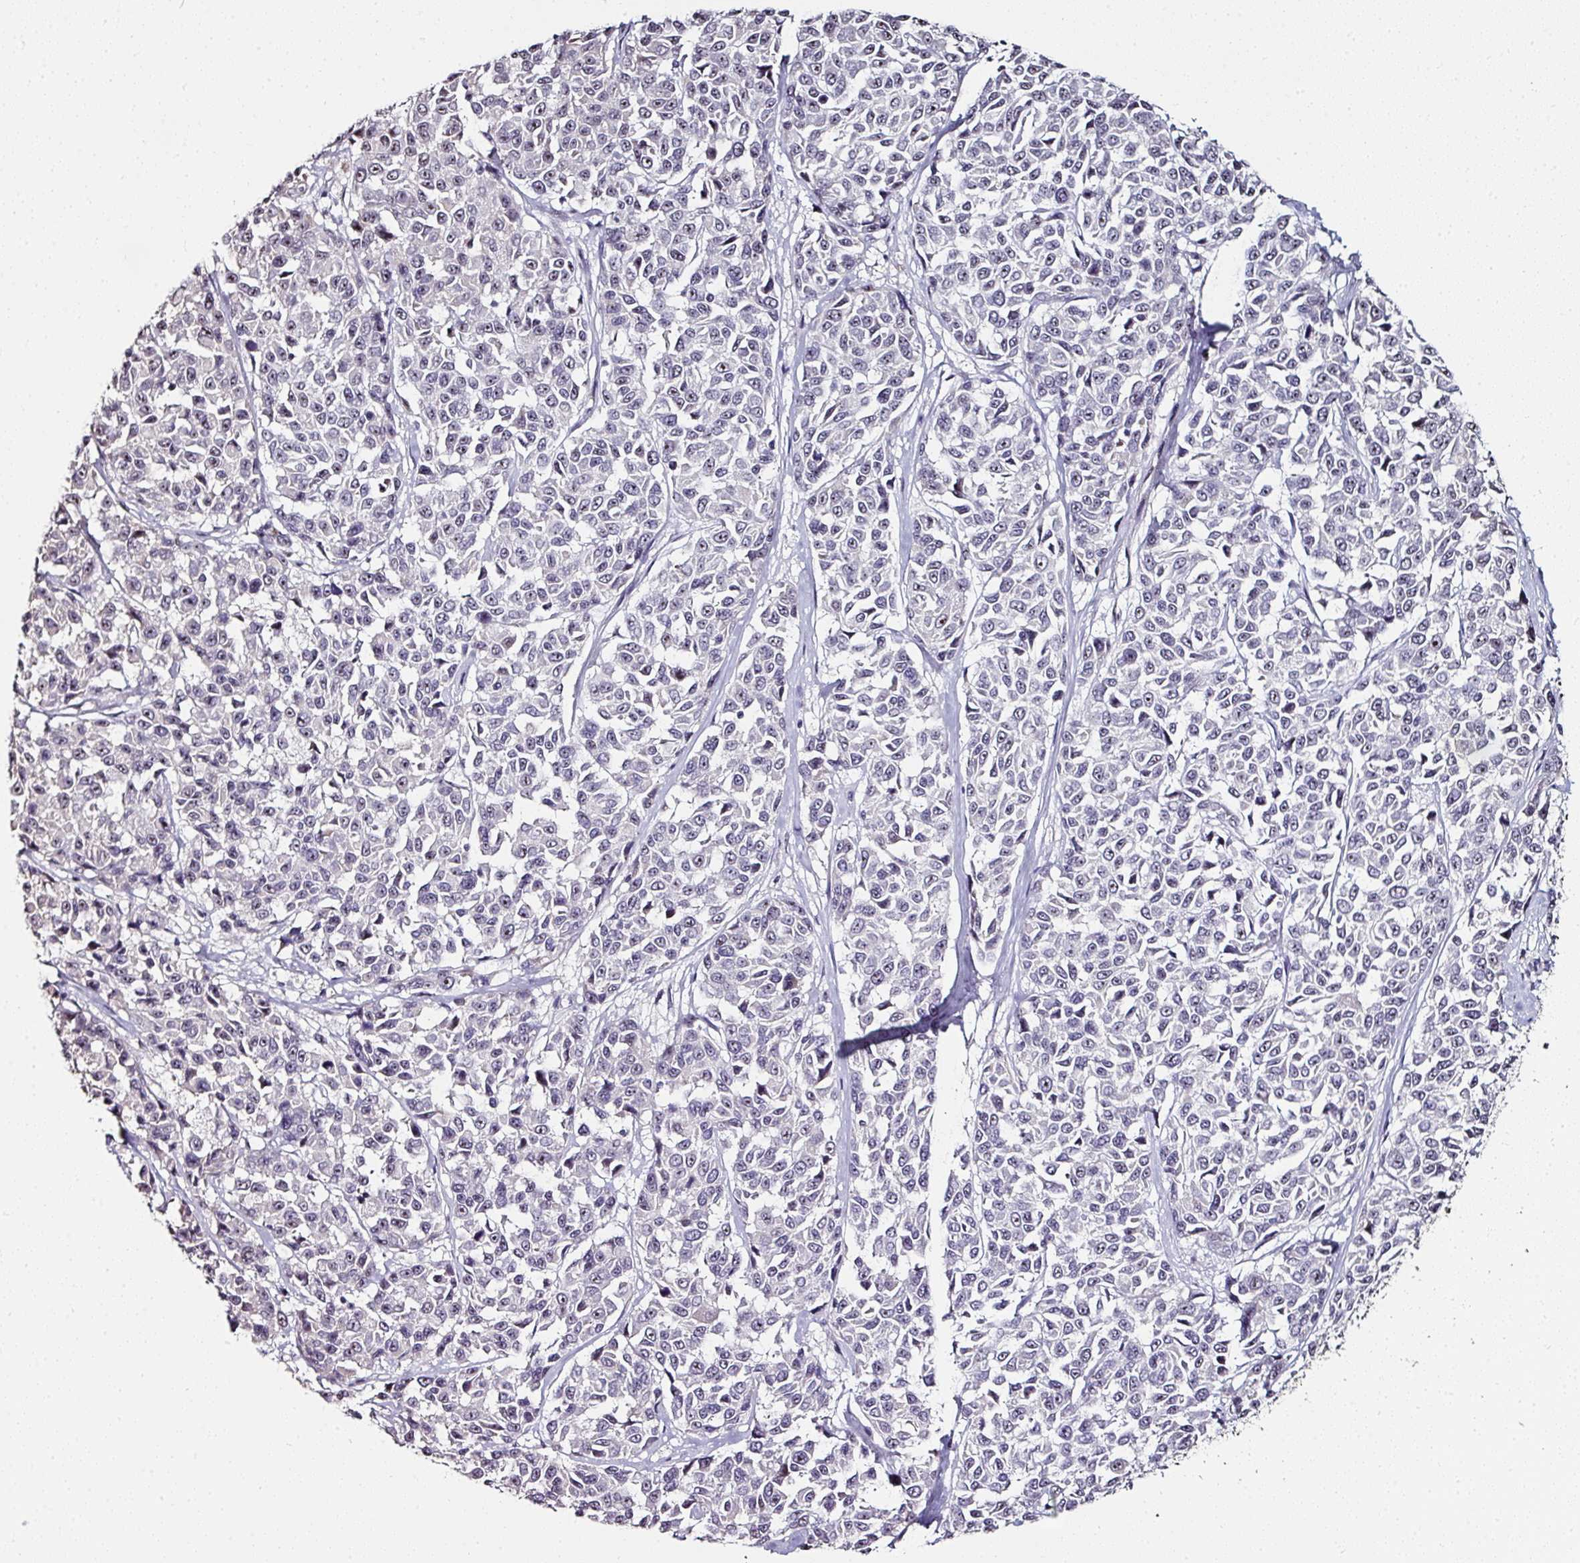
{"staining": {"intensity": "weak", "quantity": "<25%", "location": "nuclear"}, "tissue": "melanoma", "cell_type": "Tumor cells", "image_type": "cancer", "snomed": [{"axis": "morphology", "description": "Malignant melanoma, NOS"}, {"axis": "topography", "description": "Skin"}], "caption": "The immunohistochemistry (IHC) micrograph has no significant staining in tumor cells of melanoma tissue.", "gene": "NACC2", "patient": {"sex": "female", "age": 66}}